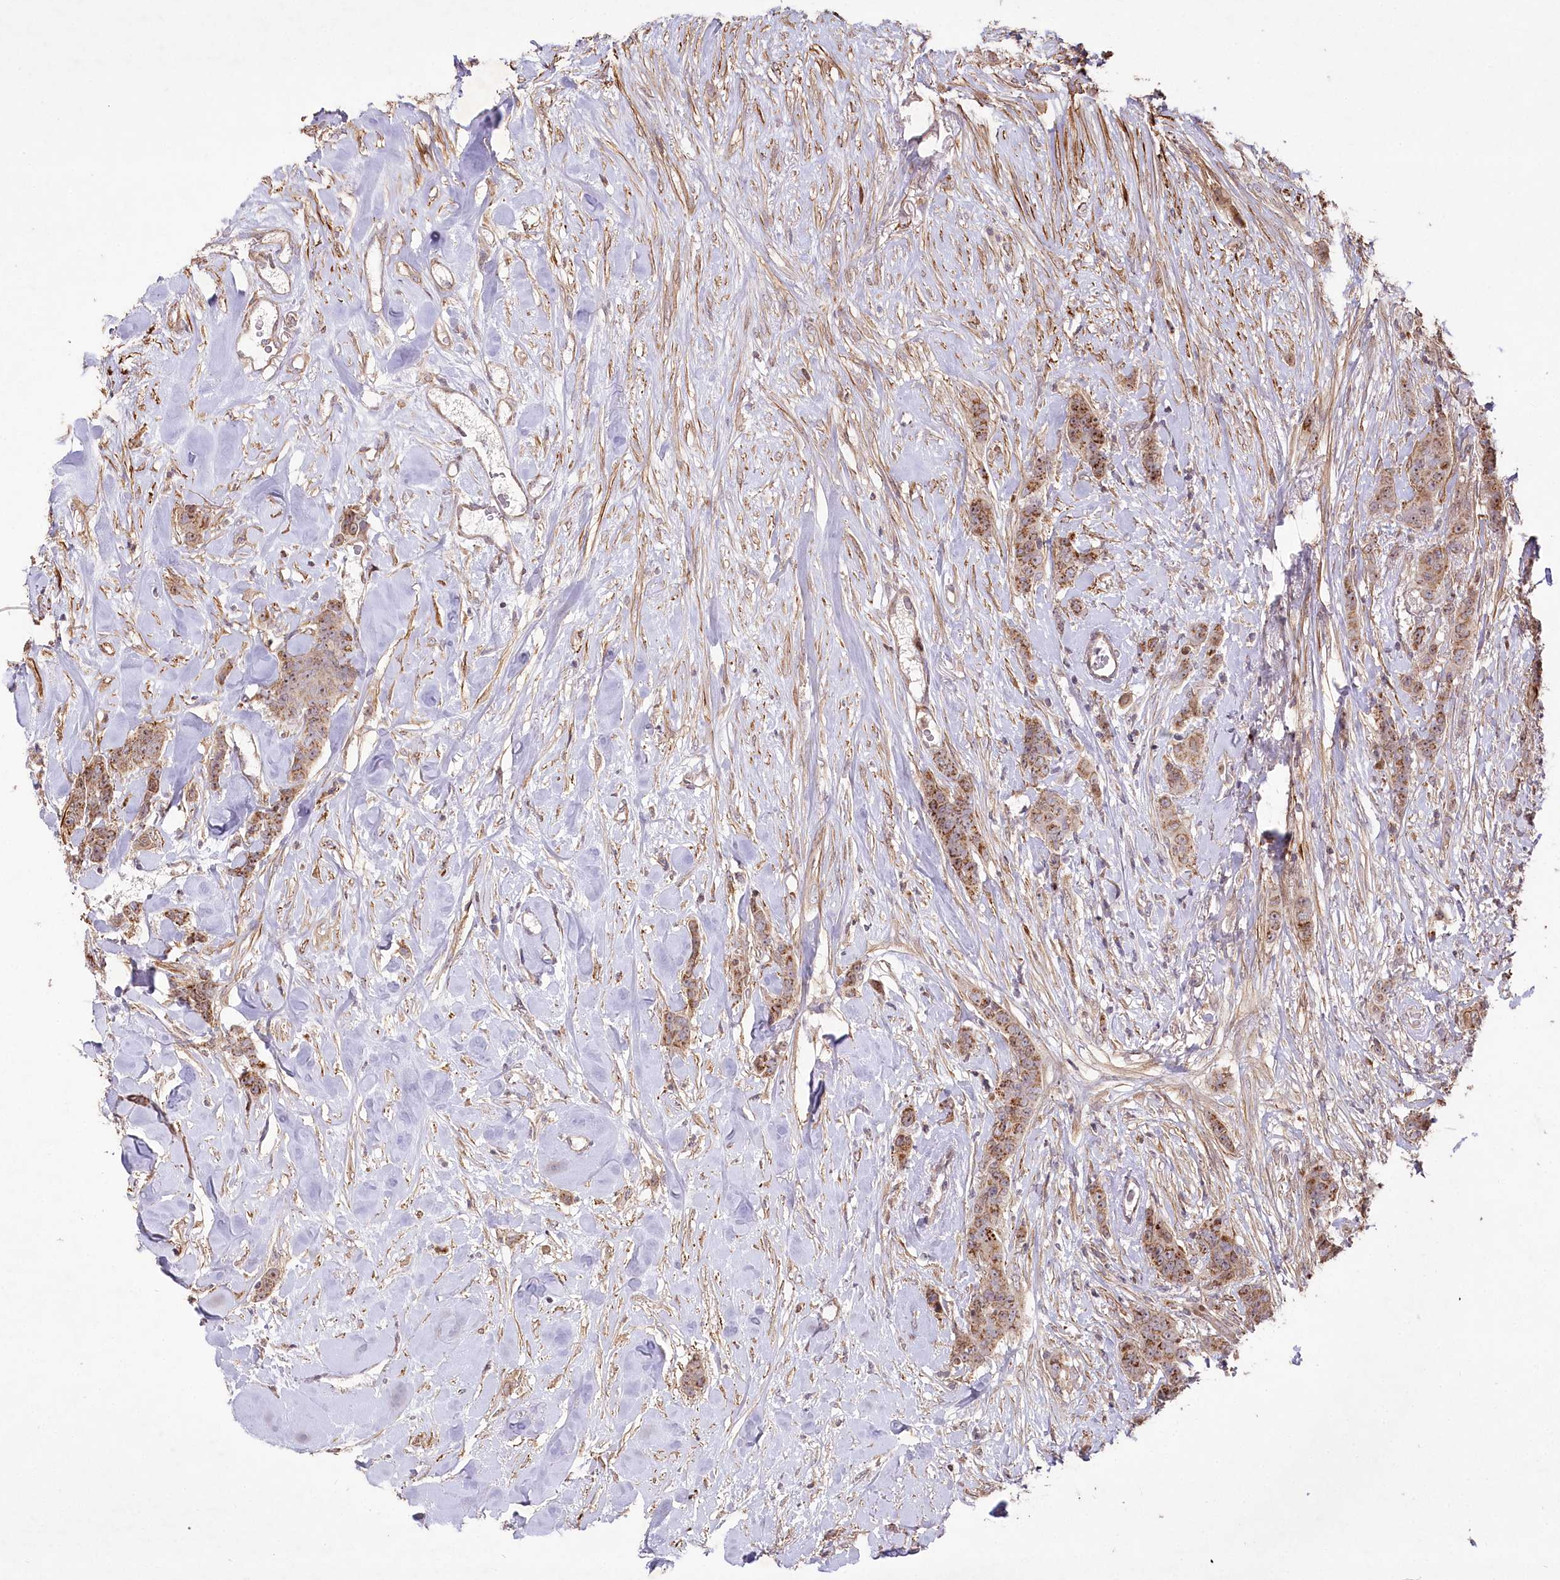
{"staining": {"intensity": "moderate", "quantity": ">75%", "location": "cytoplasmic/membranous"}, "tissue": "breast cancer", "cell_type": "Tumor cells", "image_type": "cancer", "snomed": [{"axis": "morphology", "description": "Duct carcinoma"}, {"axis": "topography", "description": "Breast"}], "caption": "IHC of human breast cancer (invasive ductal carcinoma) demonstrates medium levels of moderate cytoplasmic/membranous positivity in about >75% of tumor cells.", "gene": "PSTK", "patient": {"sex": "female", "age": 40}}